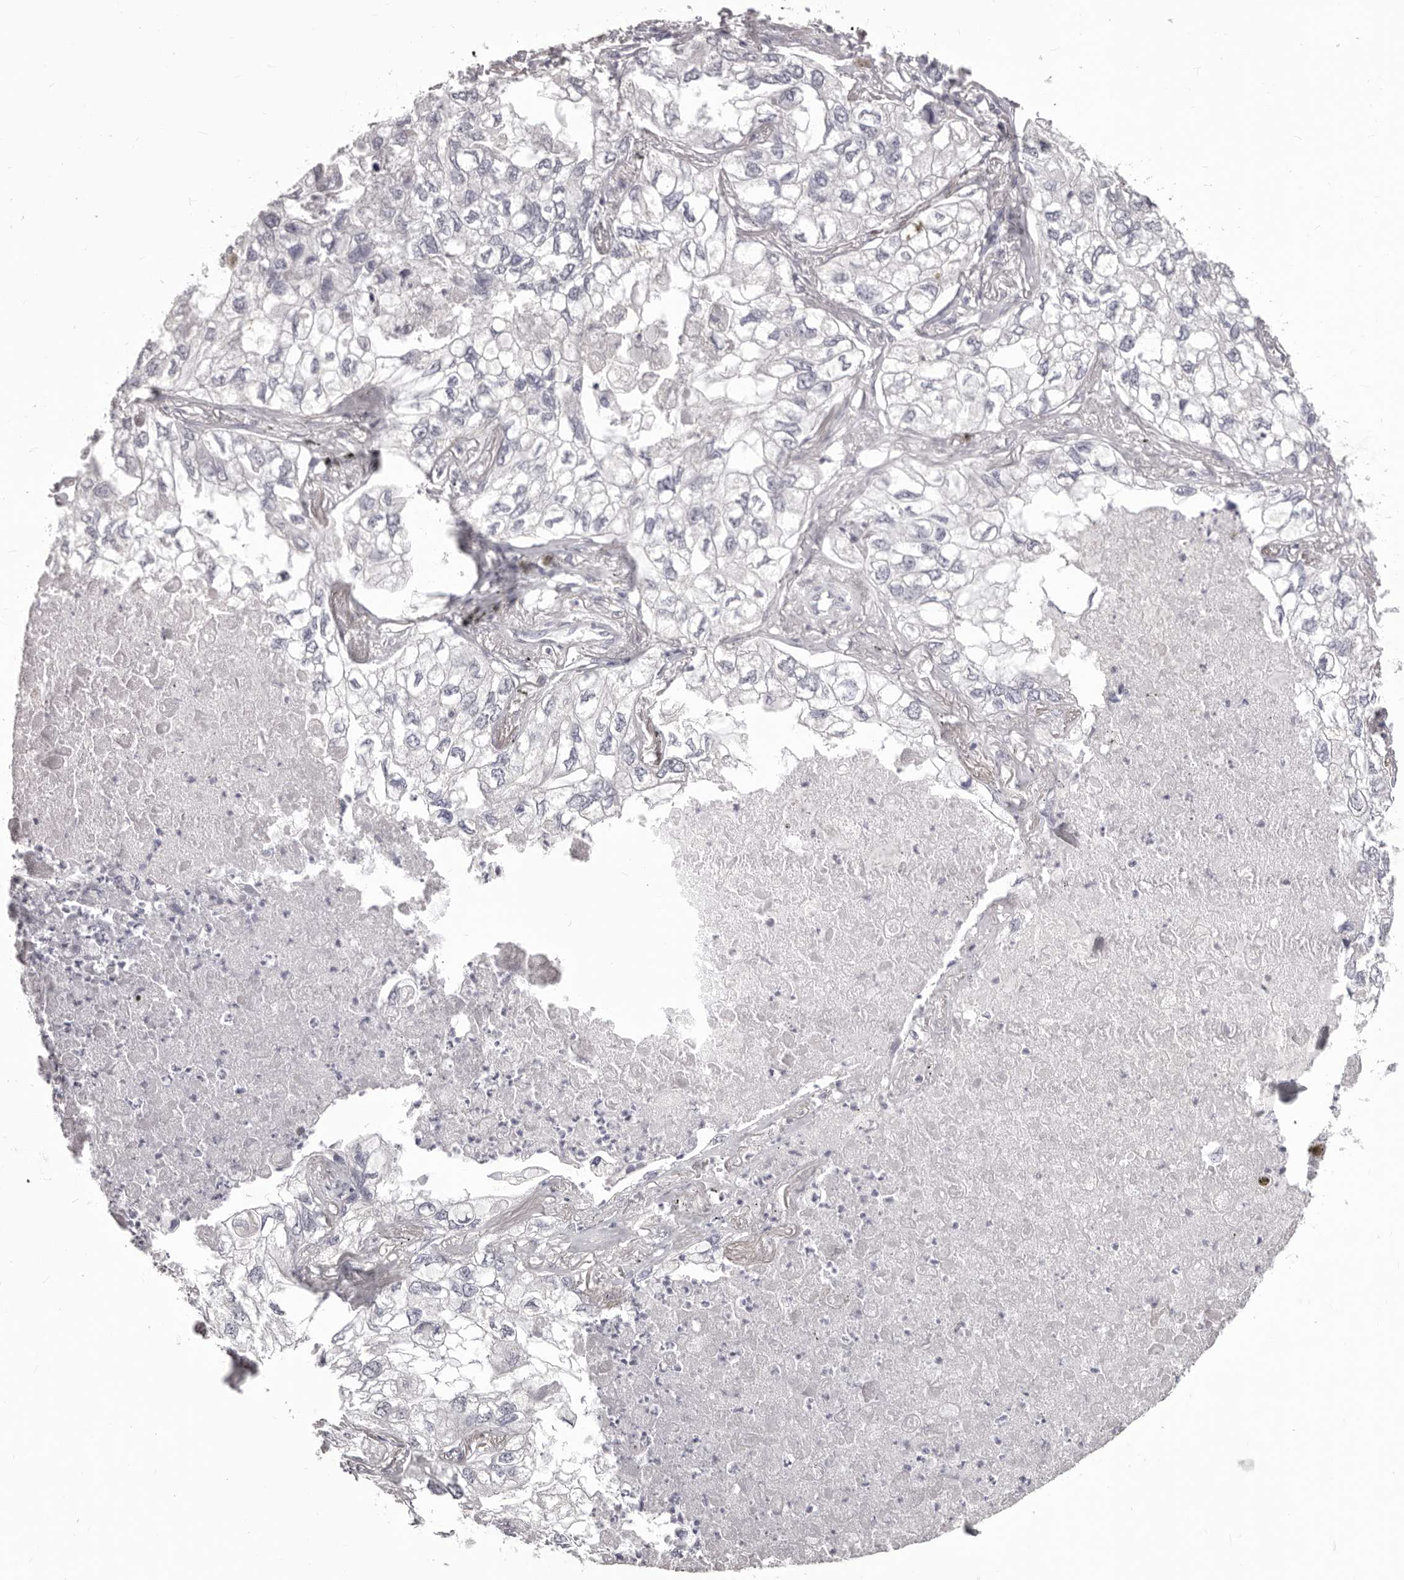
{"staining": {"intensity": "negative", "quantity": "none", "location": "none"}, "tissue": "lung cancer", "cell_type": "Tumor cells", "image_type": "cancer", "snomed": [{"axis": "morphology", "description": "Adenocarcinoma, NOS"}, {"axis": "topography", "description": "Lung"}], "caption": "Tumor cells are negative for brown protein staining in lung cancer (adenocarcinoma). Brightfield microscopy of immunohistochemistry (IHC) stained with DAB (3,3'-diaminobenzidine) (brown) and hematoxylin (blue), captured at high magnification.", "gene": "PRMT2", "patient": {"sex": "male", "age": 65}}